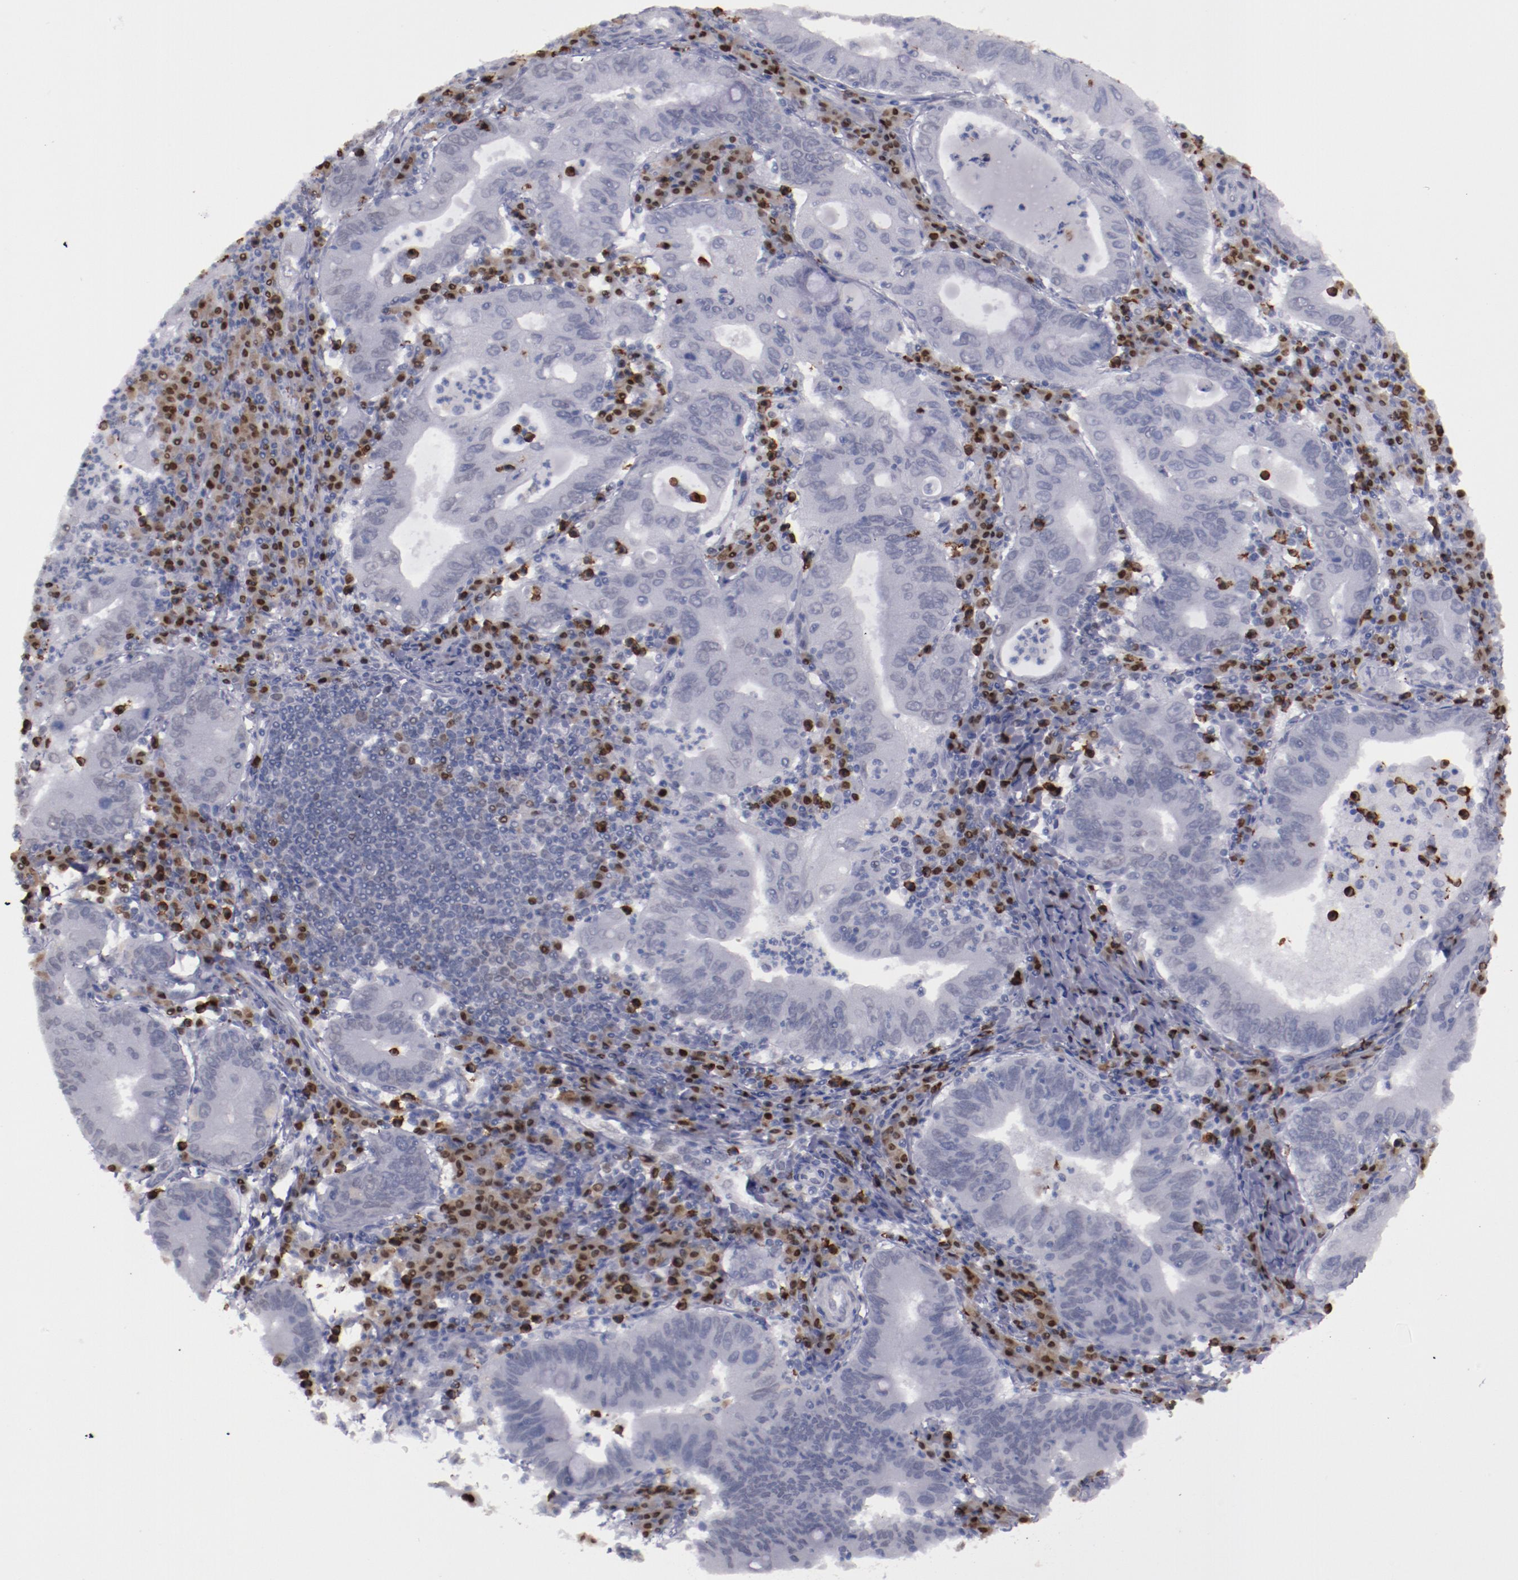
{"staining": {"intensity": "negative", "quantity": "none", "location": "none"}, "tissue": "stomach cancer", "cell_type": "Tumor cells", "image_type": "cancer", "snomed": [{"axis": "morphology", "description": "Normal tissue, NOS"}, {"axis": "morphology", "description": "Adenocarcinoma, NOS"}, {"axis": "topography", "description": "Esophagus"}, {"axis": "topography", "description": "Stomach, upper"}, {"axis": "topography", "description": "Peripheral nerve tissue"}], "caption": "Tumor cells show no significant staining in stomach cancer. (DAB immunohistochemistry with hematoxylin counter stain).", "gene": "IRF4", "patient": {"sex": "male", "age": 62}}